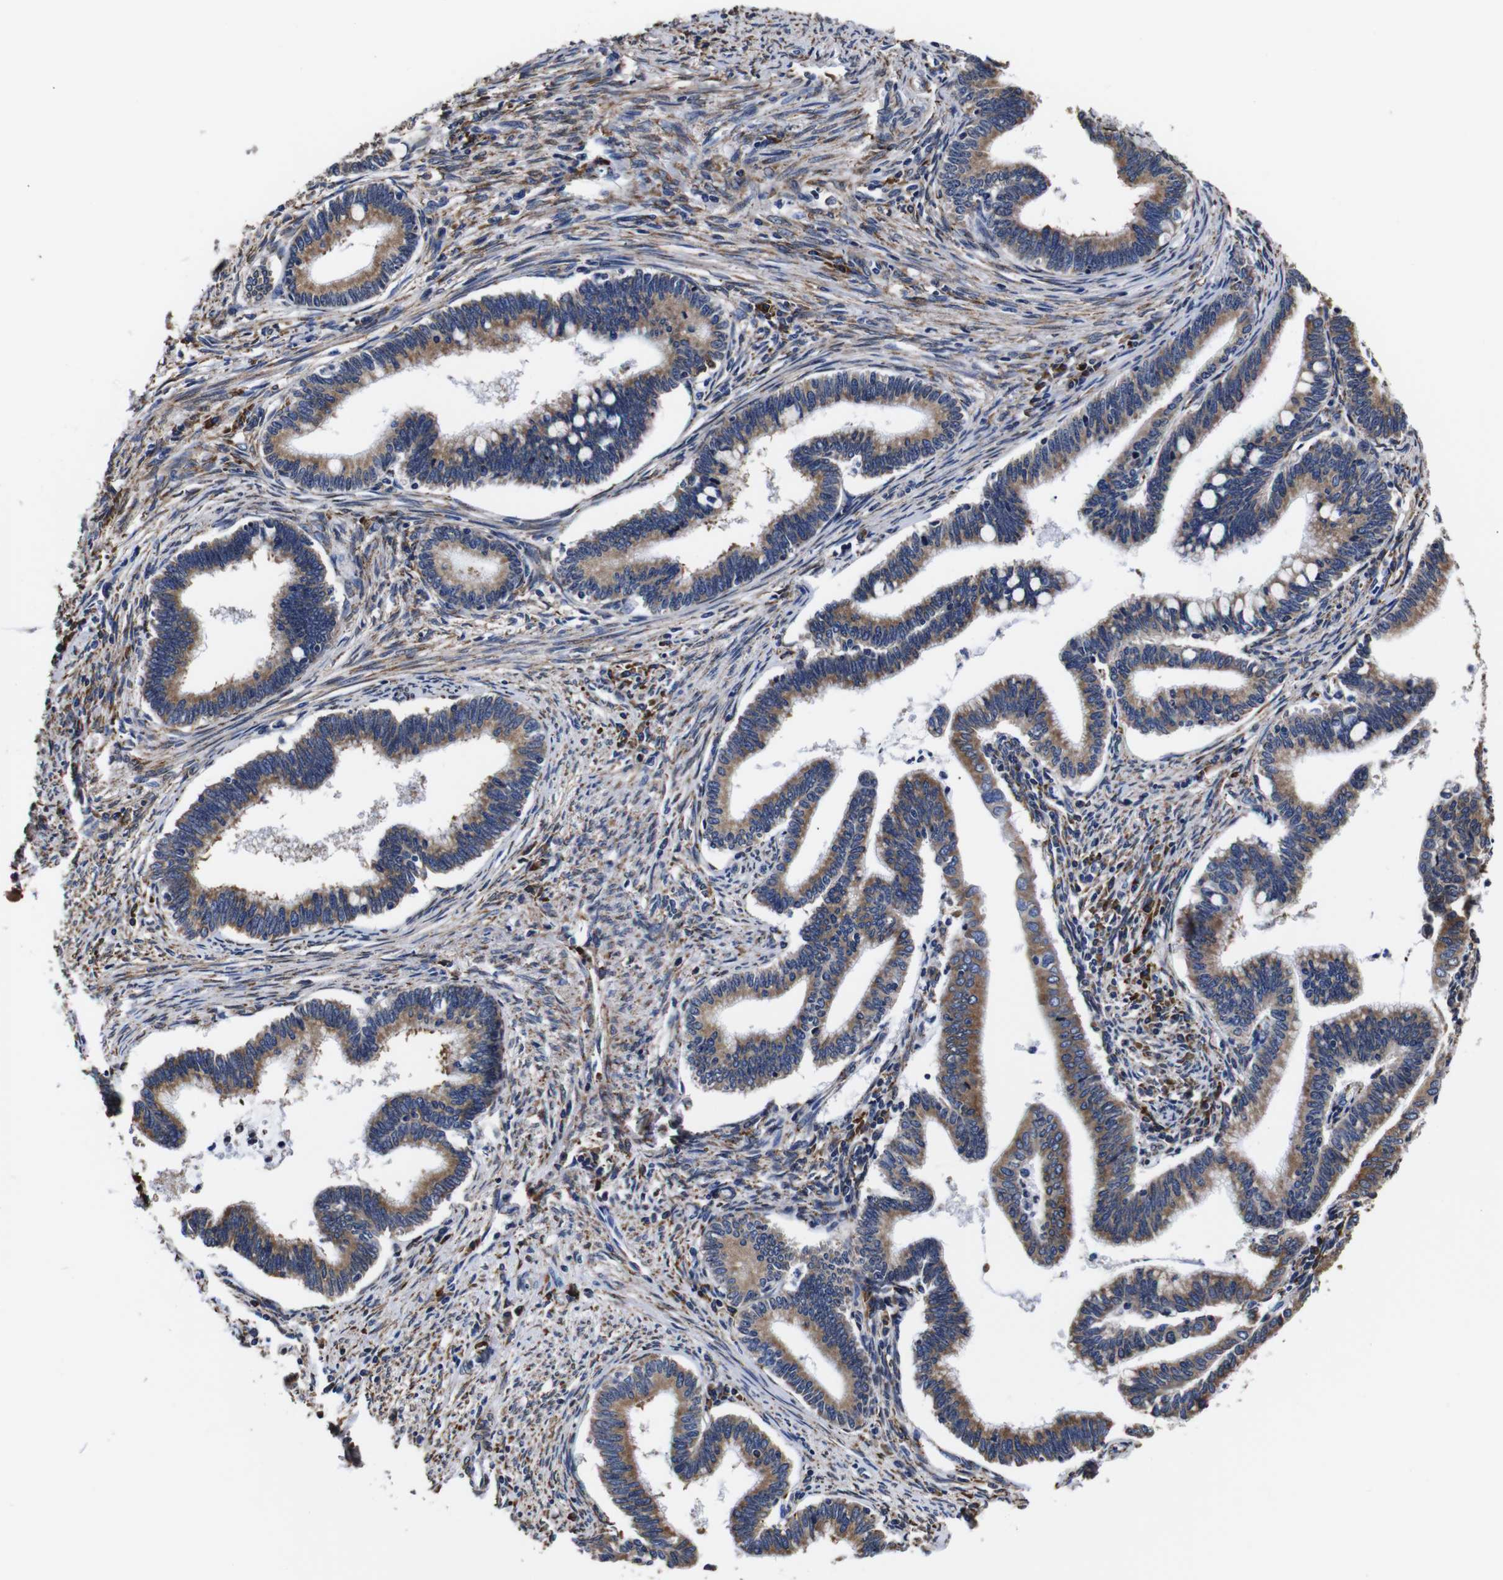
{"staining": {"intensity": "moderate", "quantity": ">75%", "location": "cytoplasmic/membranous"}, "tissue": "cervical cancer", "cell_type": "Tumor cells", "image_type": "cancer", "snomed": [{"axis": "morphology", "description": "Adenocarcinoma, NOS"}, {"axis": "topography", "description": "Cervix"}], "caption": "Immunohistochemical staining of adenocarcinoma (cervical) demonstrates moderate cytoplasmic/membranous protein expression in about >75% of tumor cells. (DAB IHC, brown staining for protein, blue staining for nuclei).", "gene": "PPIB", "patient": {"sex": "female", "age": 36}}